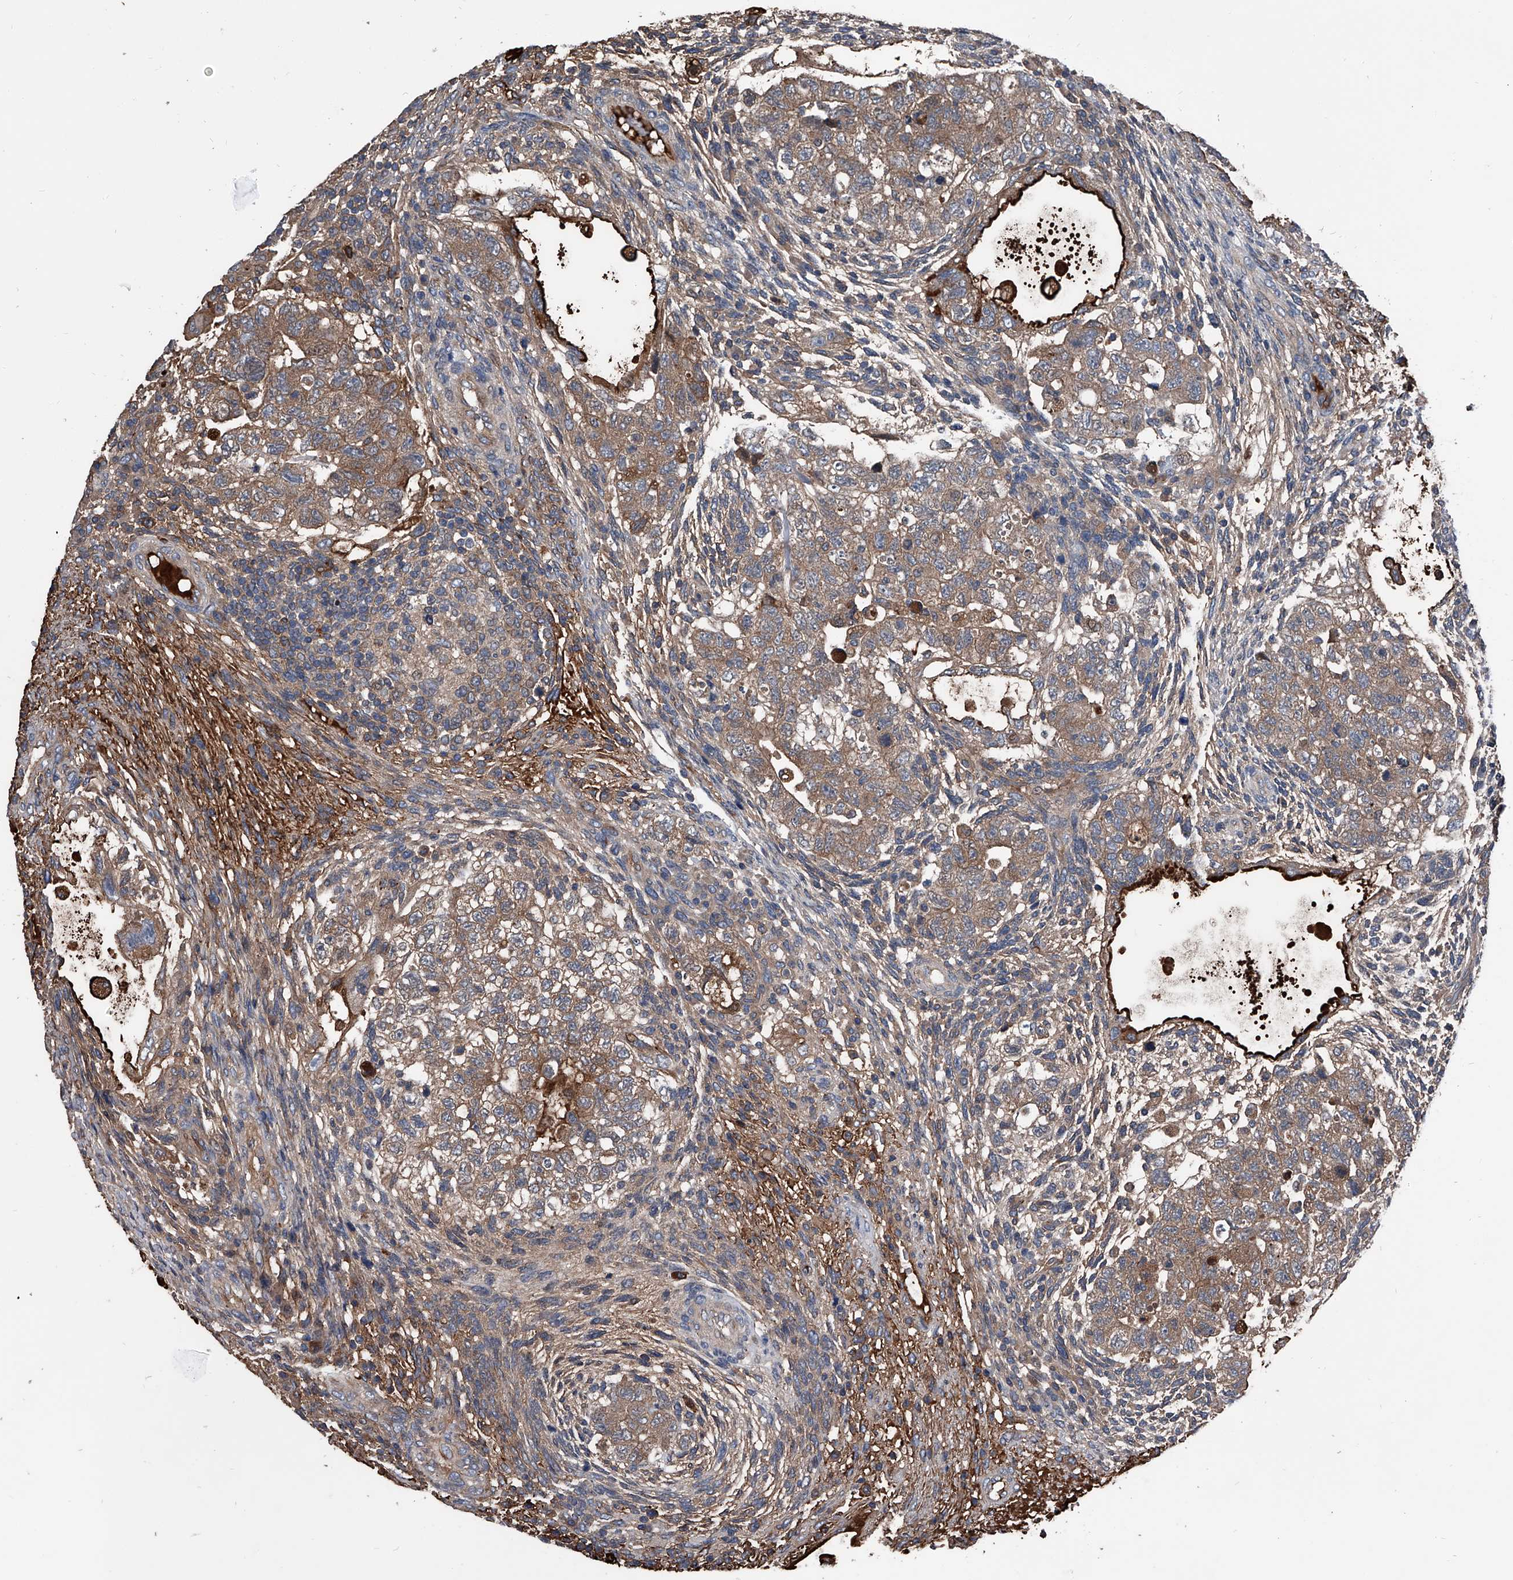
{"staining": {"intensity": "moderate", "quantity": ">75%", "location": "cytoplasmic/membranous"}, "tissue": "testis cancer", "cell_type": "Tumor cells", "image_type": "cancer", "snomed": [{"axis": "morphology", "description": "Carcinoma, Embryonal, NOS"}, {"axis": "topography", "description": "Testis"}], "caption": "This micrograph shows IHC staining of testis cancer, with medium moderate cytoplasmic/membranous staining in about >75% of tumor cells.", "gene": "KIF13A", "patient": {"sex": "male", "age": 36}}